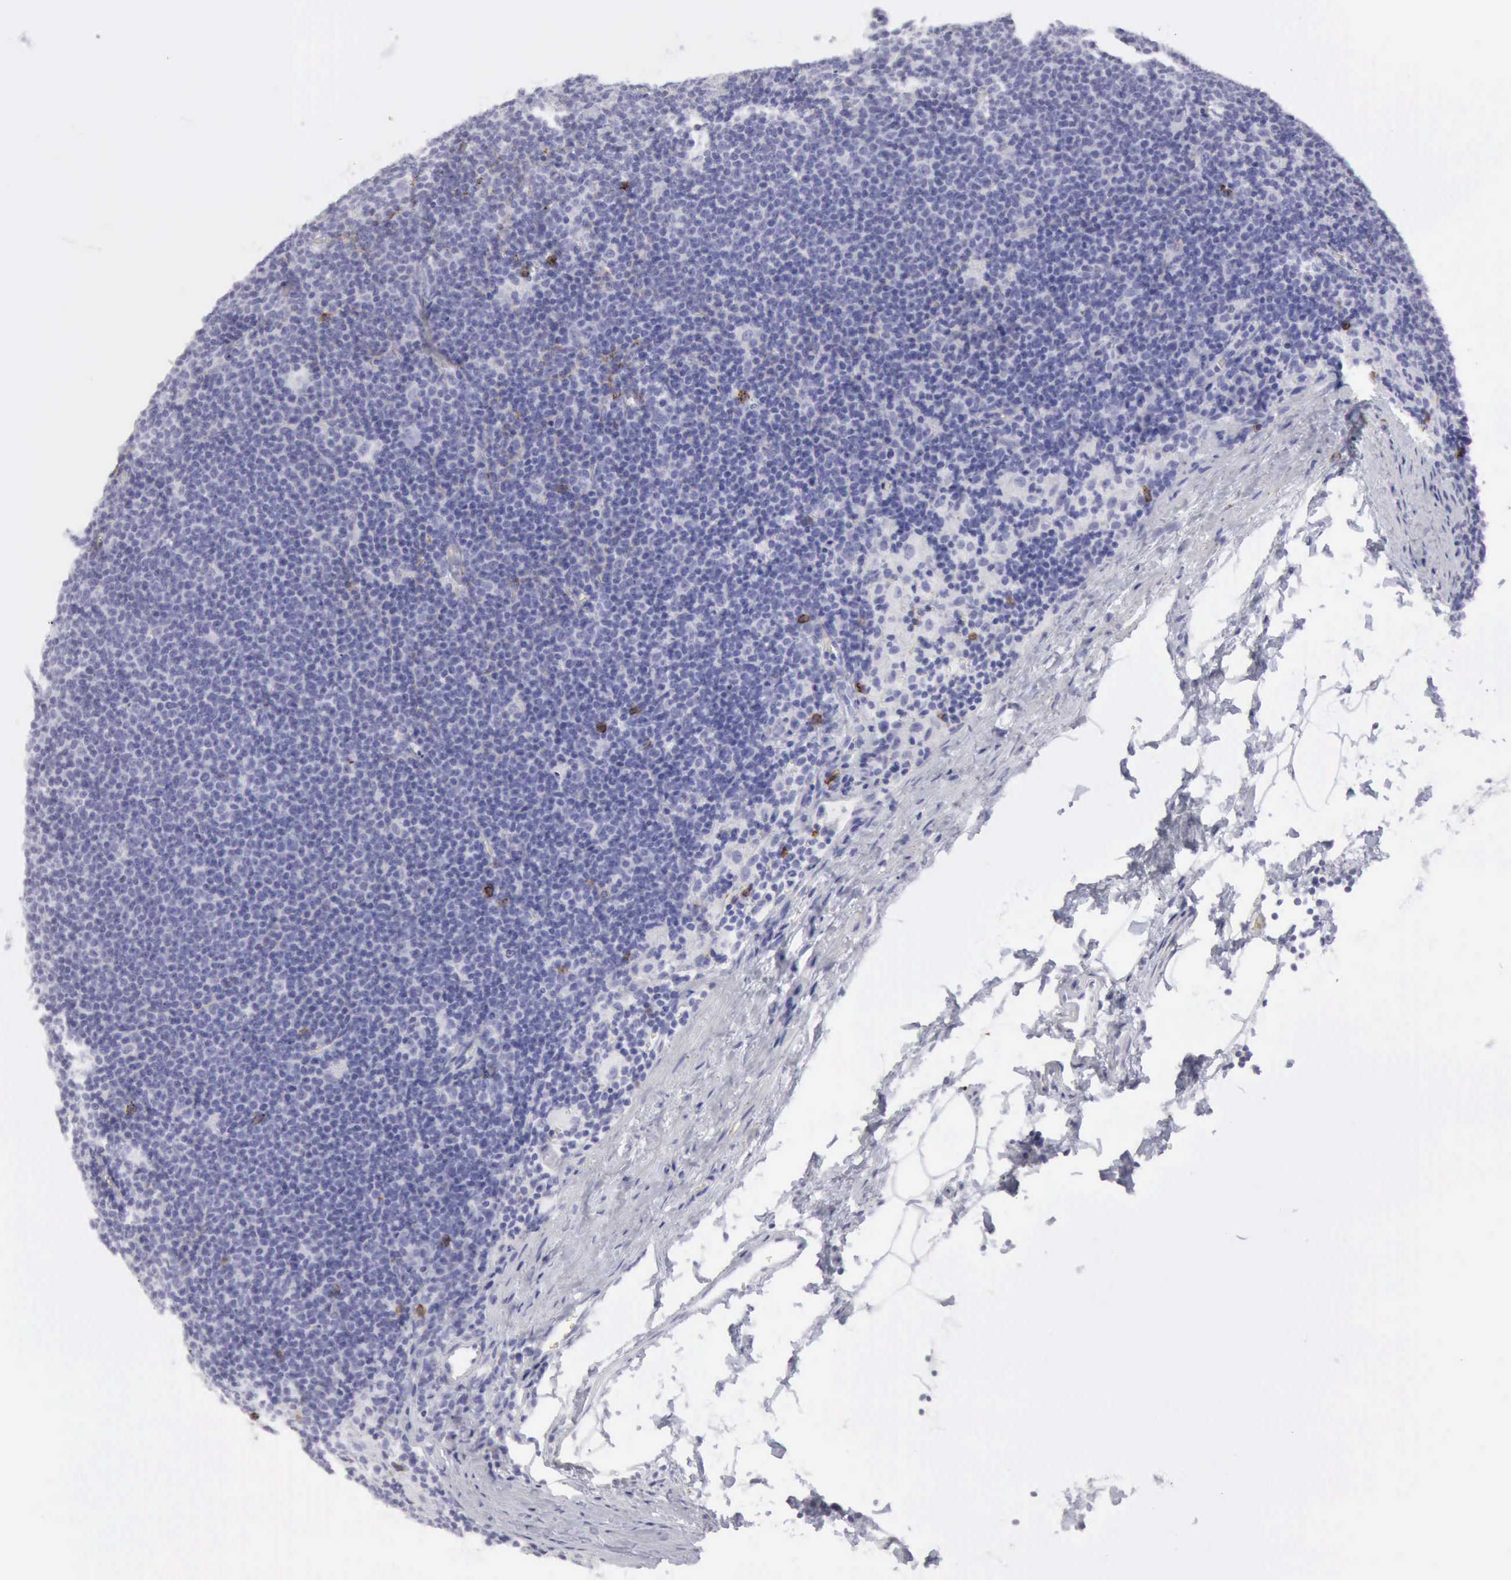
{"staining": {"intensity": "moderate", "quantity": "<25%", "location": "cytoplasmic/membranous,nuclear"}, "tissue": "lymphoma", "cell_type": "Tumor cells", "image_type": "cancer", "snomed": [{"axis": "morphology", "description": "Malignant lymphoma, non-Hodgkin's type, Low grade"}, {"axis": "topography", "description": "Lymph node"}], "caption": "Immunohistochemistry micrograph of lymphoma stained for a protein (brown), which displays low levels of moderate cytoplasmic/membranous and nuclear positivity in approximately <25% of tumor cells.", "gene": "NCAM1", "patient": {"sex": "male", "age": 65}}